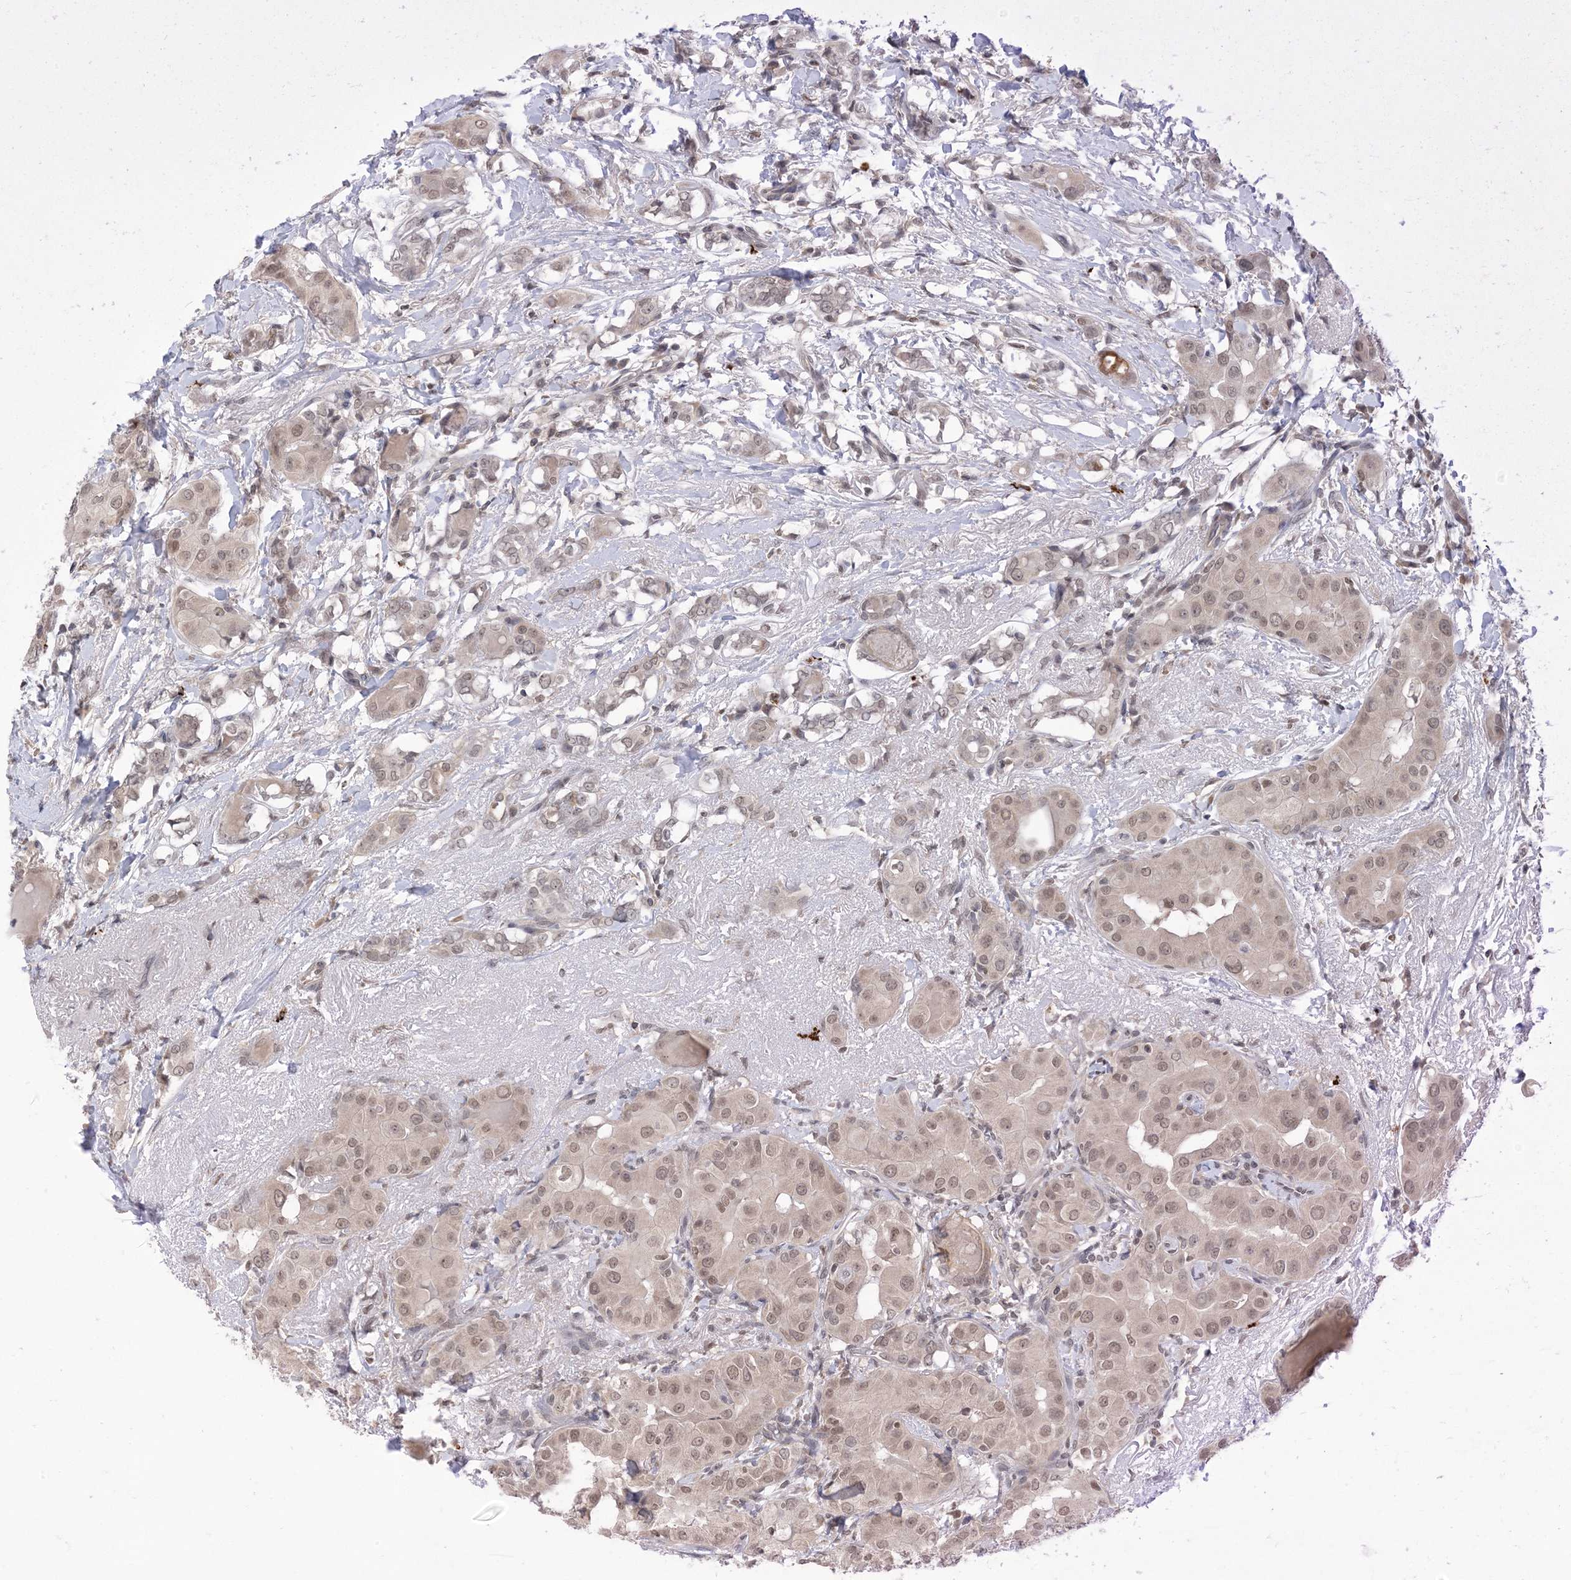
{"staining": {"intensity": "weak", "quantity": ">75%", "location": "nuclear"}, "tissue": "thyroid cancer", "cell_type": "Tumor cells", "image_type": "cancer", "snomed": [{"axis": "morphology", "description": "Papillary adenocarcinoma, NOS"}, {"axis": "topography", "description": "Thyroid gland"}], "caption": "Weak nuclear positivity for a protein is identified in approximately >75% of tumor cells of papillary adenocarcinoma (thyroid) using immunohistochemistry (IHC).", "gene": "RANBP9", "patient": {"sex": "male", "age": 33}}